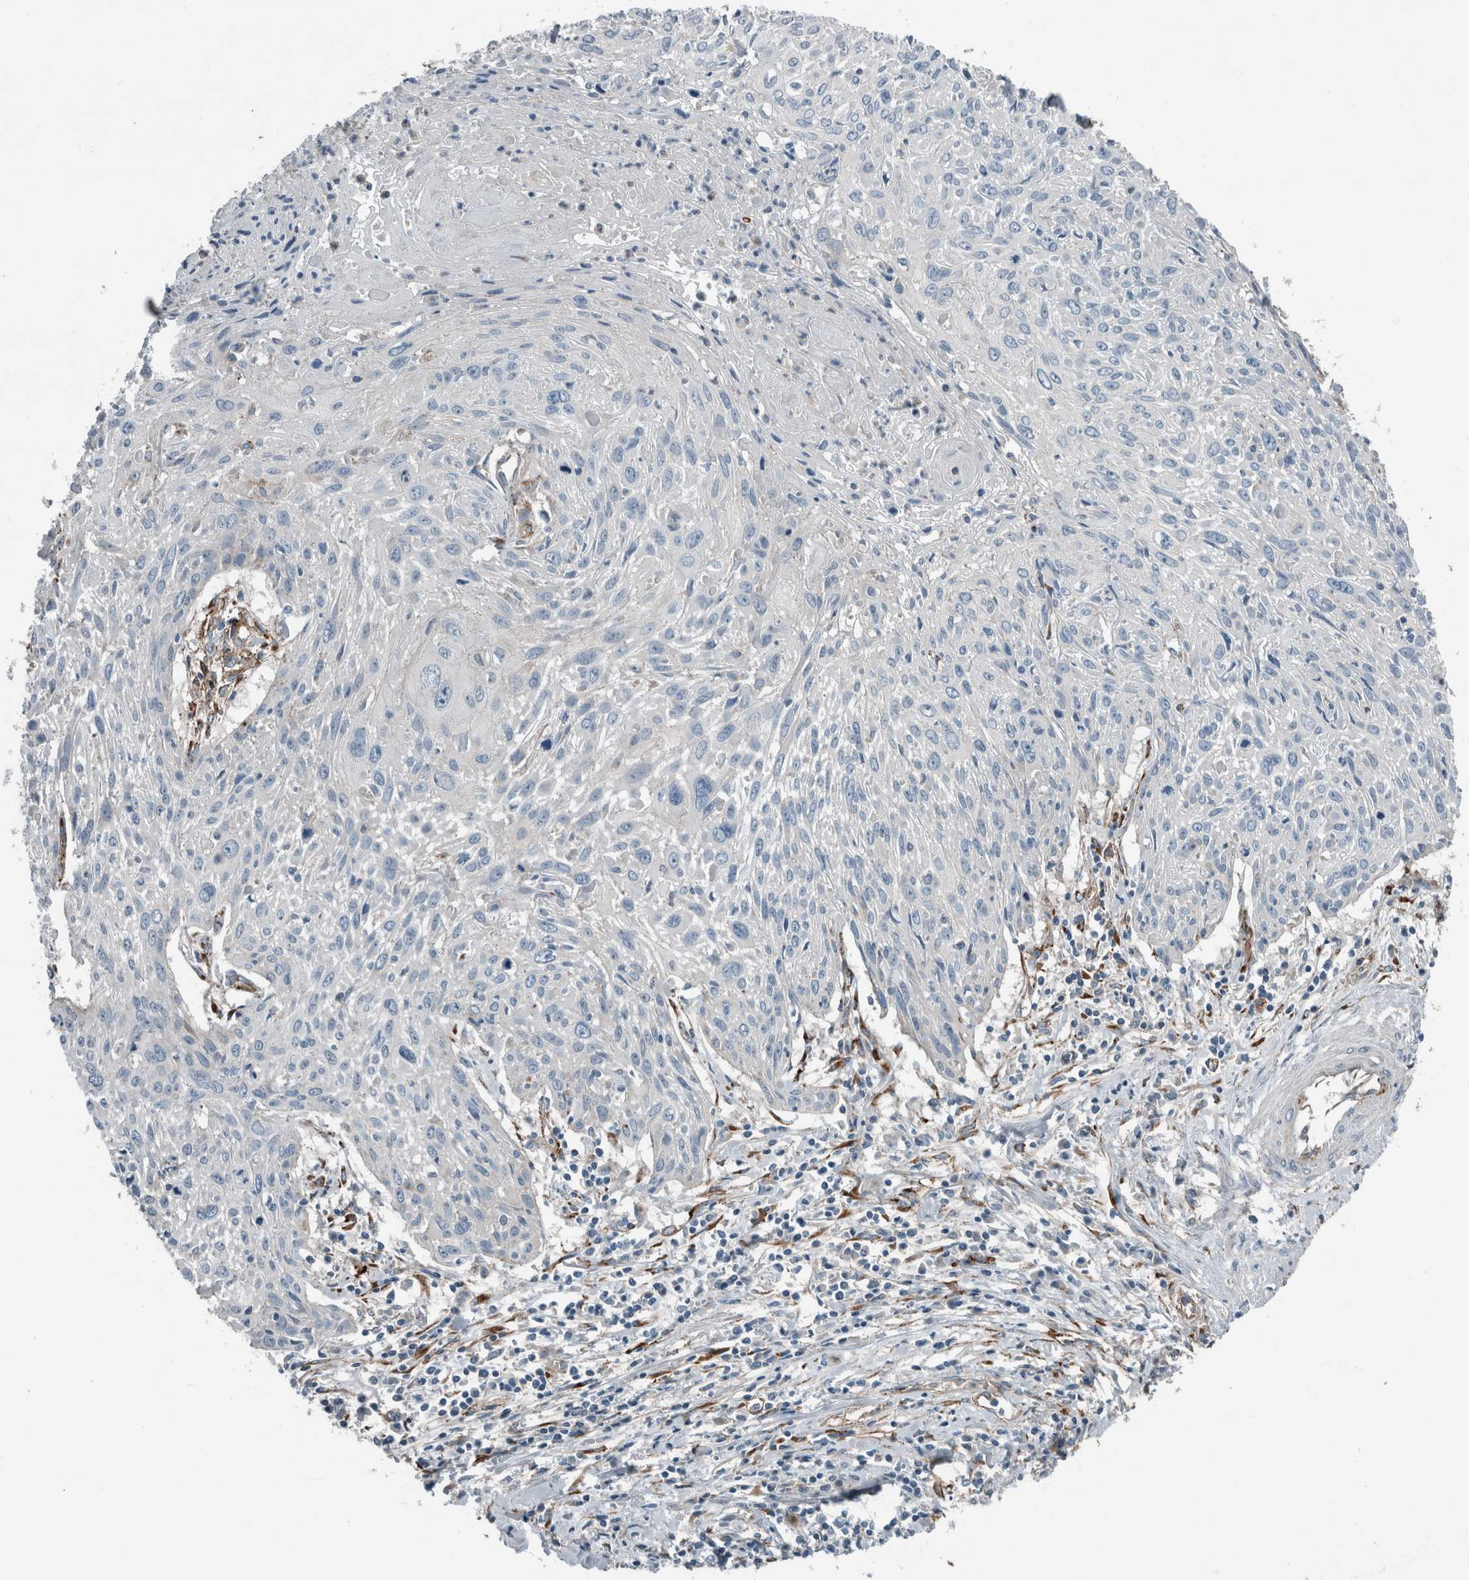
{"staining": {"intensity": "negative", "quantity": "none", "location": "none"}, "tissue": "cervical cancer", "cell_type": "Tumor cells", "image_type": "cancer", "snomed": [{"axis": "morphology", "description": "Squamous cell carcinoma, NOS"}, {"axis": "topography", "description": "Cervix"}], "caption": "Cervical cancer stained for a protein using immunohistochemistry shows no staining tumor cells.", "gene": "GLT8D2", "patient": {"sex": "female", "age": 51}}